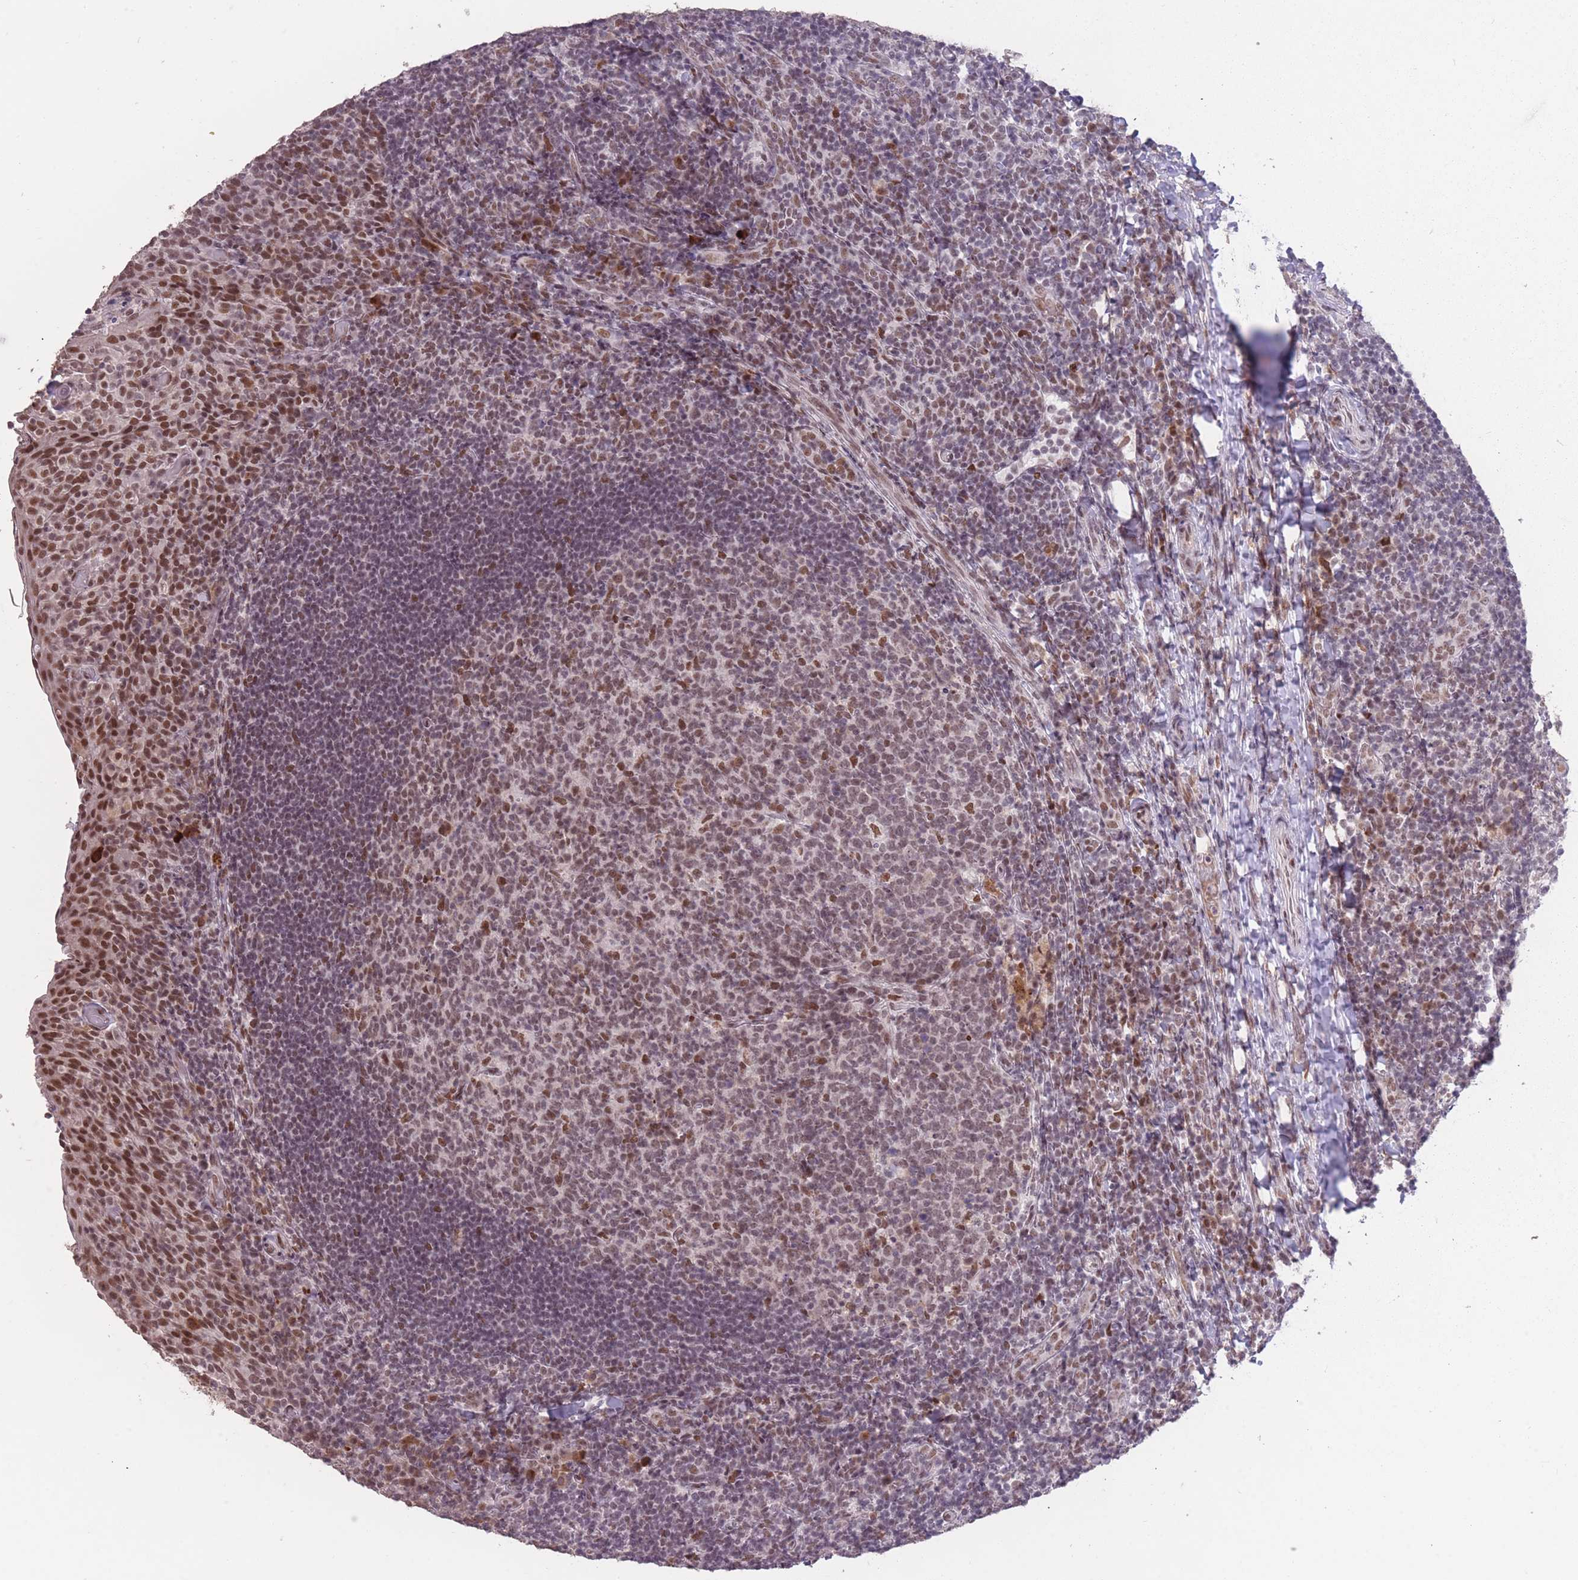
{"staining": {"intensity": "weak", "quantity": "25%-75%", "location": "nuclear"}, "tissue": "tonsil", "cell_type": "Germinal center cells", "image_type": "normal", "snomed": [{"axis": "morphology", "description": "Normal tissue, NOS"}, {"axis": "topography", "description": "Tonsil"}], "caption": "Approximately 25%-75% of germinal center cells in normal tonsil exhibit weak nuclear protein expression as visualized by brown immunohistochemical staining.", "gene": "HNRNPUL1", "patient": {"sex": "female", "age": 10}}